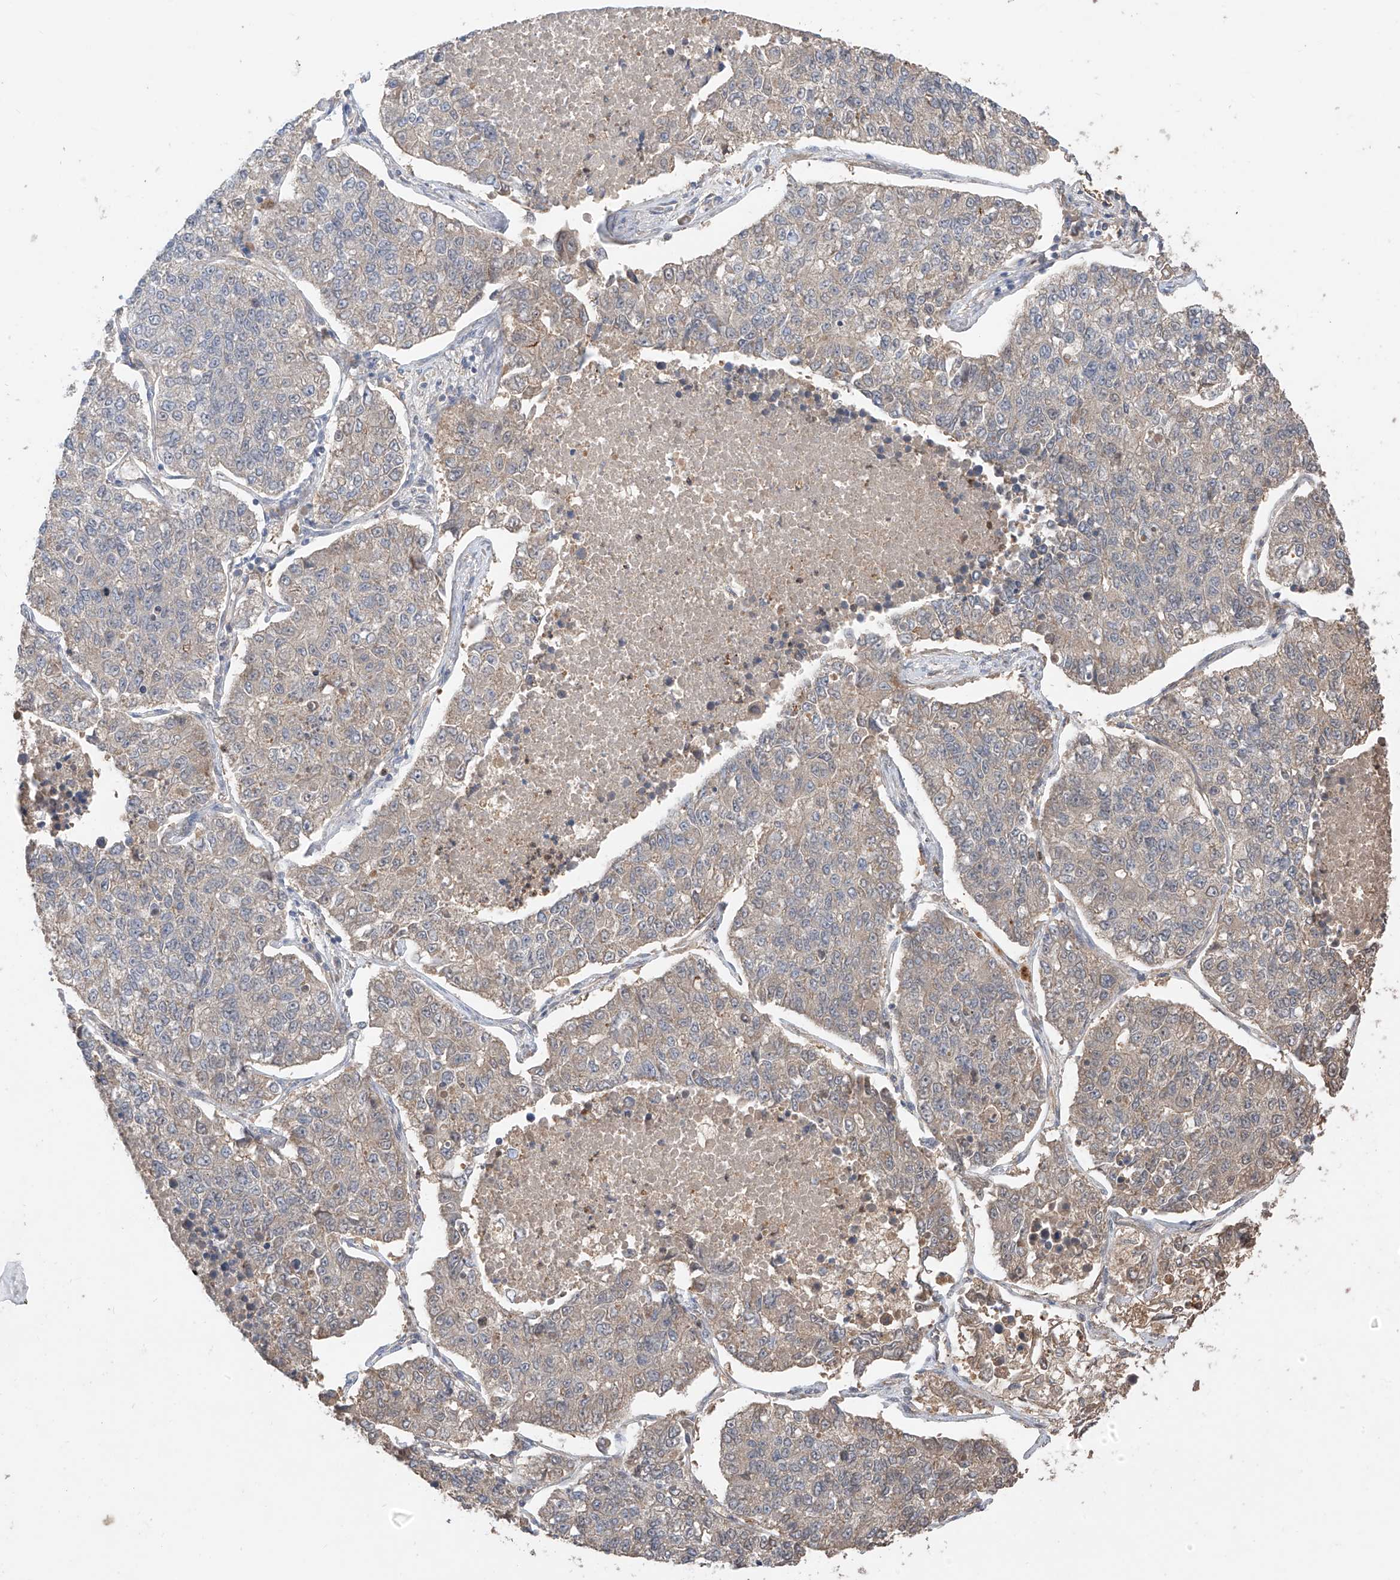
{"staining": {"intensity": "weak", "quantity": "<25%", "location": "cytoplasmic/membranous"}, "tissue": "lung cancer", "cell_type": "Tumor cells", "image_type": "cancer", "snomed": [{"axis": "morphology", "description": "Adenocarcinoma, NOS"}, {"axis": "topography", "description": "Lung"}], "caption": "A micrograph of human lung cancer (adenocarcinoma) is negative for staining in tumor cells.", "gene": "CACNA2D4", "patient": {"sex": "male", "age": 49}}